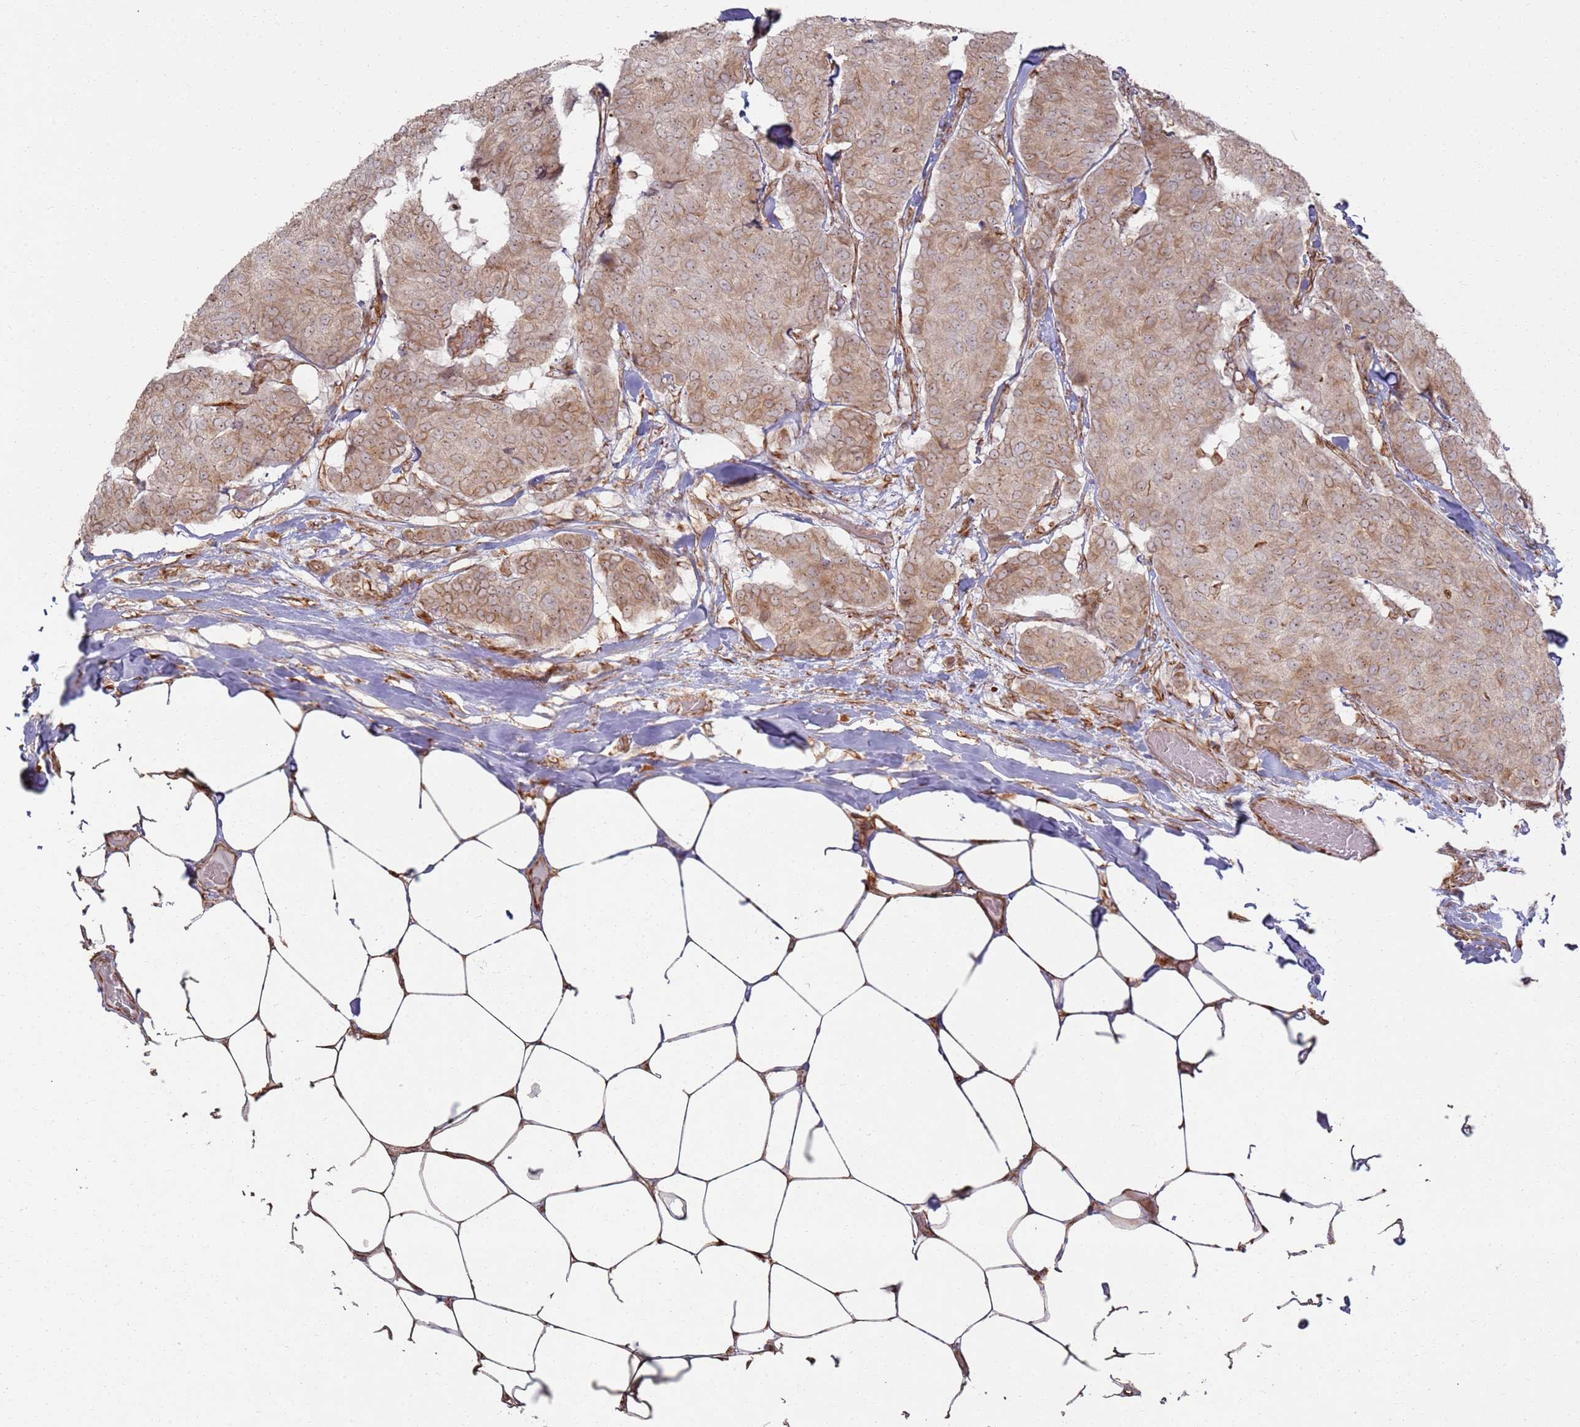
{"staining": {"intensity": "weak", "quantity": ">75%", "location": "cytoplasmic/membranous"}, "tissue": "breast cancer", "cell_type": "Tumor cells", "image_type": "cancer", "snomed": [{"axis": "morphology", "description": "Duct carcinoma"}, {"axis": "topography", "description": "Breast"}], "caption": "Human breast invasive ductal carcinoma stained for a protein (brown) reveals weak cytoplasmic/membranous positive positivity in about >75% of tumor cells.", "gene": "PHF21A", "patient": {"sex": "female", "age": 75}}